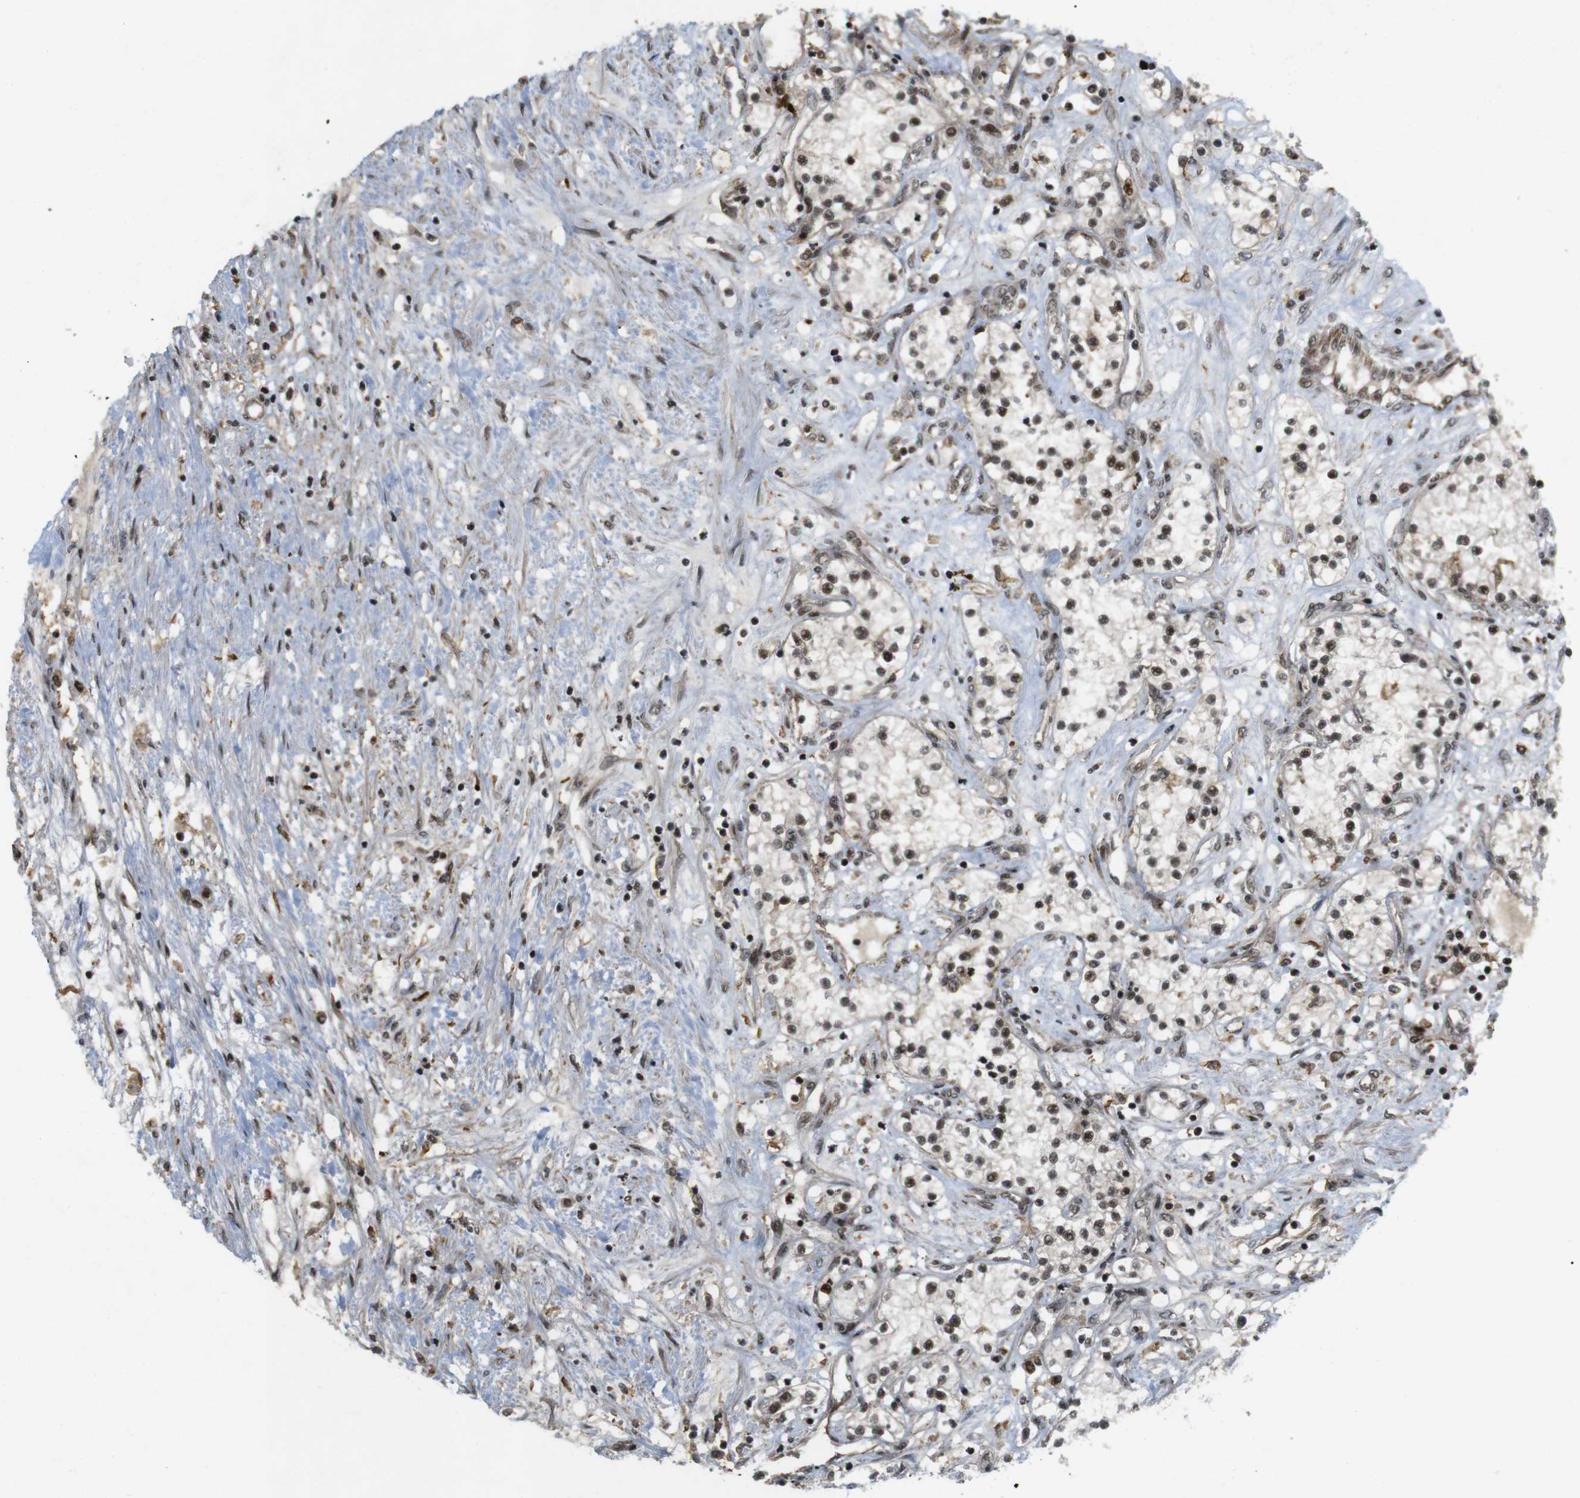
{"staining": {"intensity": "moderate", "quantity": ">75%", "location": "nuclear"}, "tissue": "renal cancer", "cell_type": "Tumor cells", "image_type": "cancer", "snomed": [{"axis": "morphology", "description": "Adenocarcinoma, NOS"}, {"axis": "topography", "description": "Kidney"}], "caption": "Renal cancer stained with a brown dye exhibits moderate nuclear positive positivity in about >75% of tumor cells.", "gene": "SP2", "patient": {"sex": "male", "age": 68}}